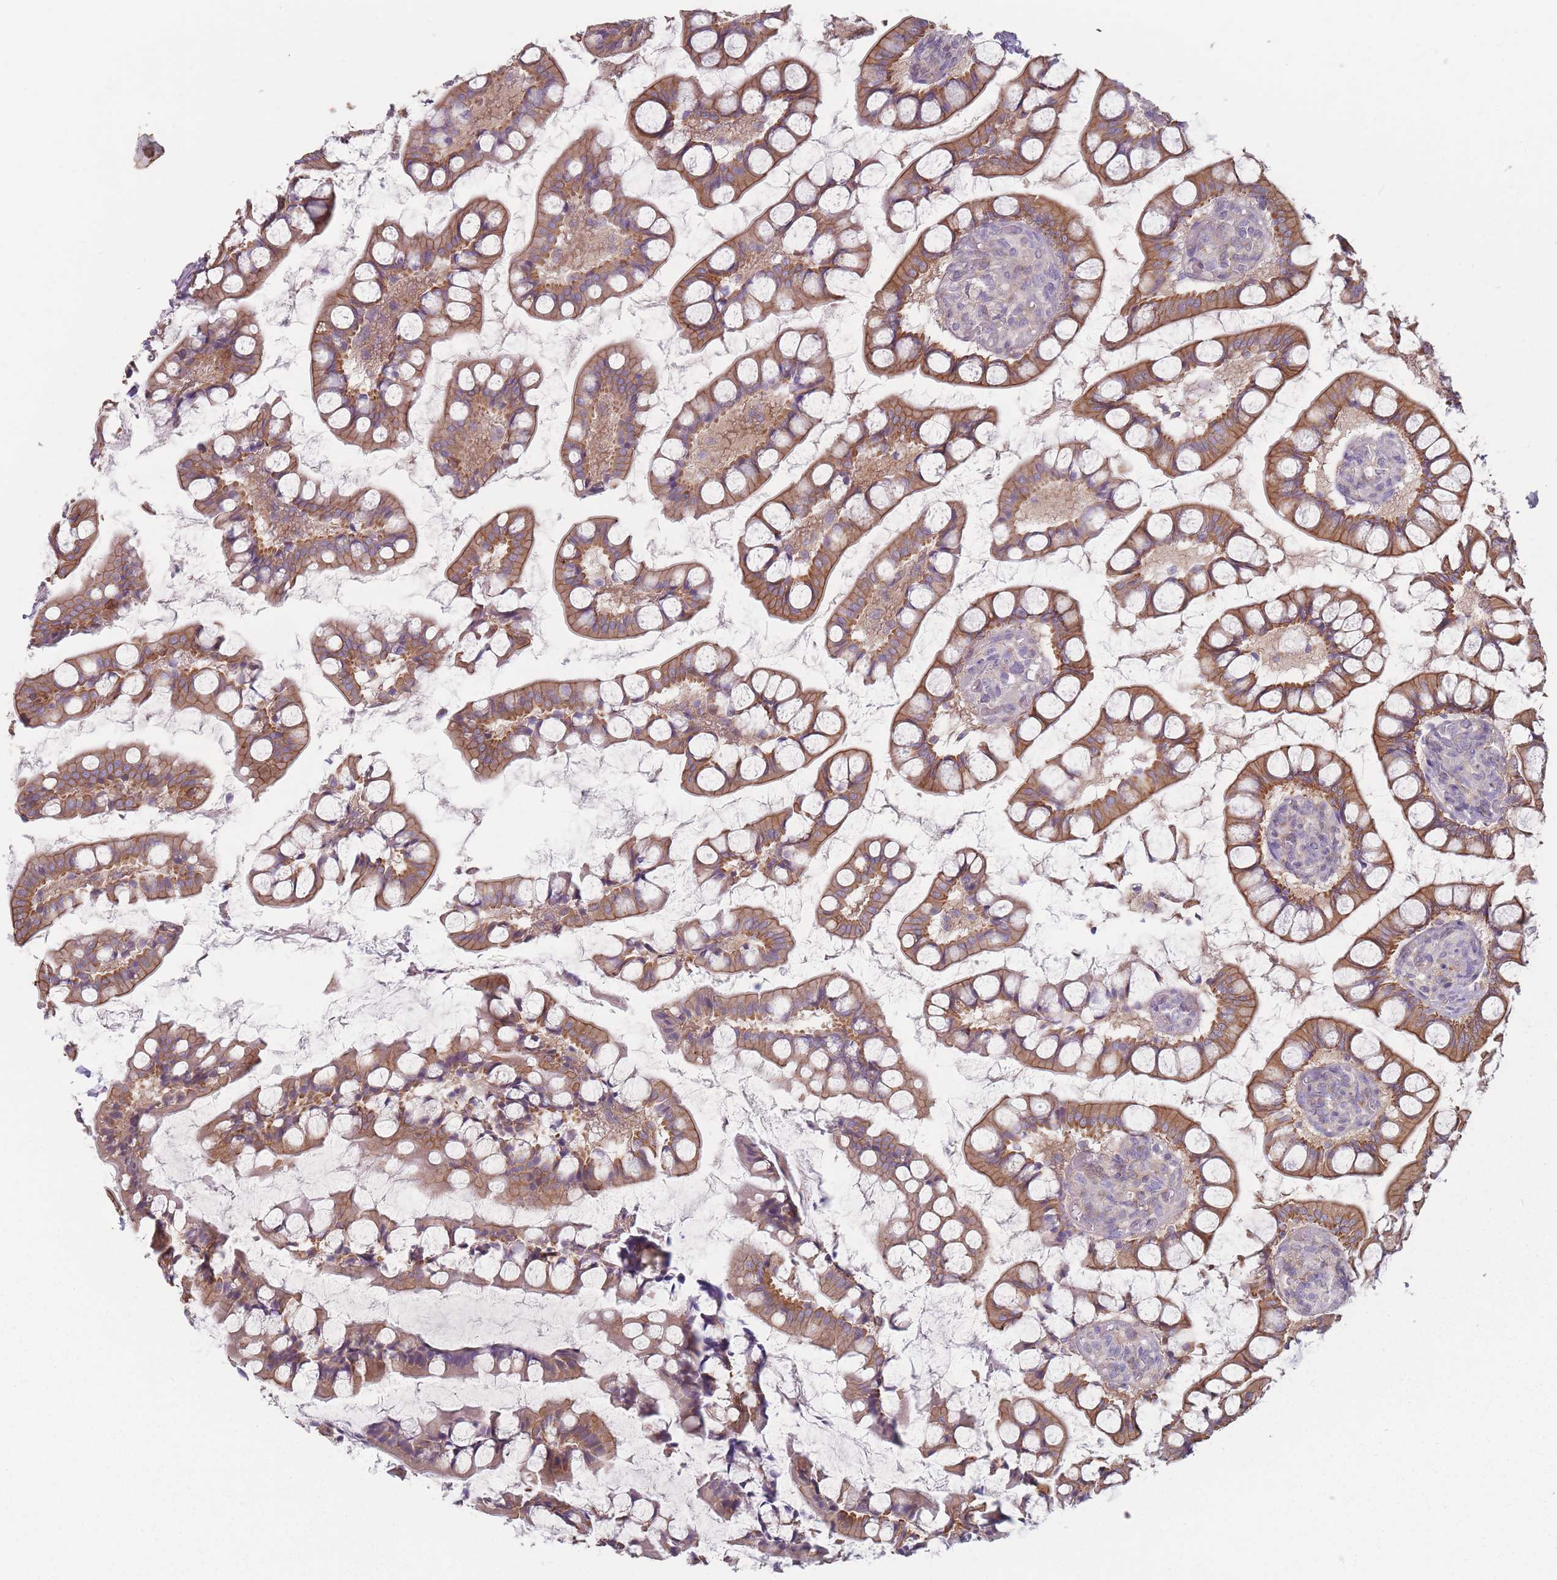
{"staining": {"intensity": "moderate", "quantity": ">75%", "location": "cytoplasmic/membranous"}, "tissue": "small intestine", "cell_type": "Glandular cells", "image_type": "normal", "snomed": [{"axis": "morphology", "description": "Normal tissue, NOS"}, {"axis": "topography", "description": "Small intestine"}], "caption": "Moderate cytoplasmic/membranous protein staining is appreciated in about >75% of glandular cells in small intestine. The staining was performed using DAB (3,3'-diaminobenzidine), with brown indicating positive protein expression. Nuclei are stained blue with hematoxylin.", "gene": "HSBP1L1", "patient": {"sex": "male", "age": 52}}